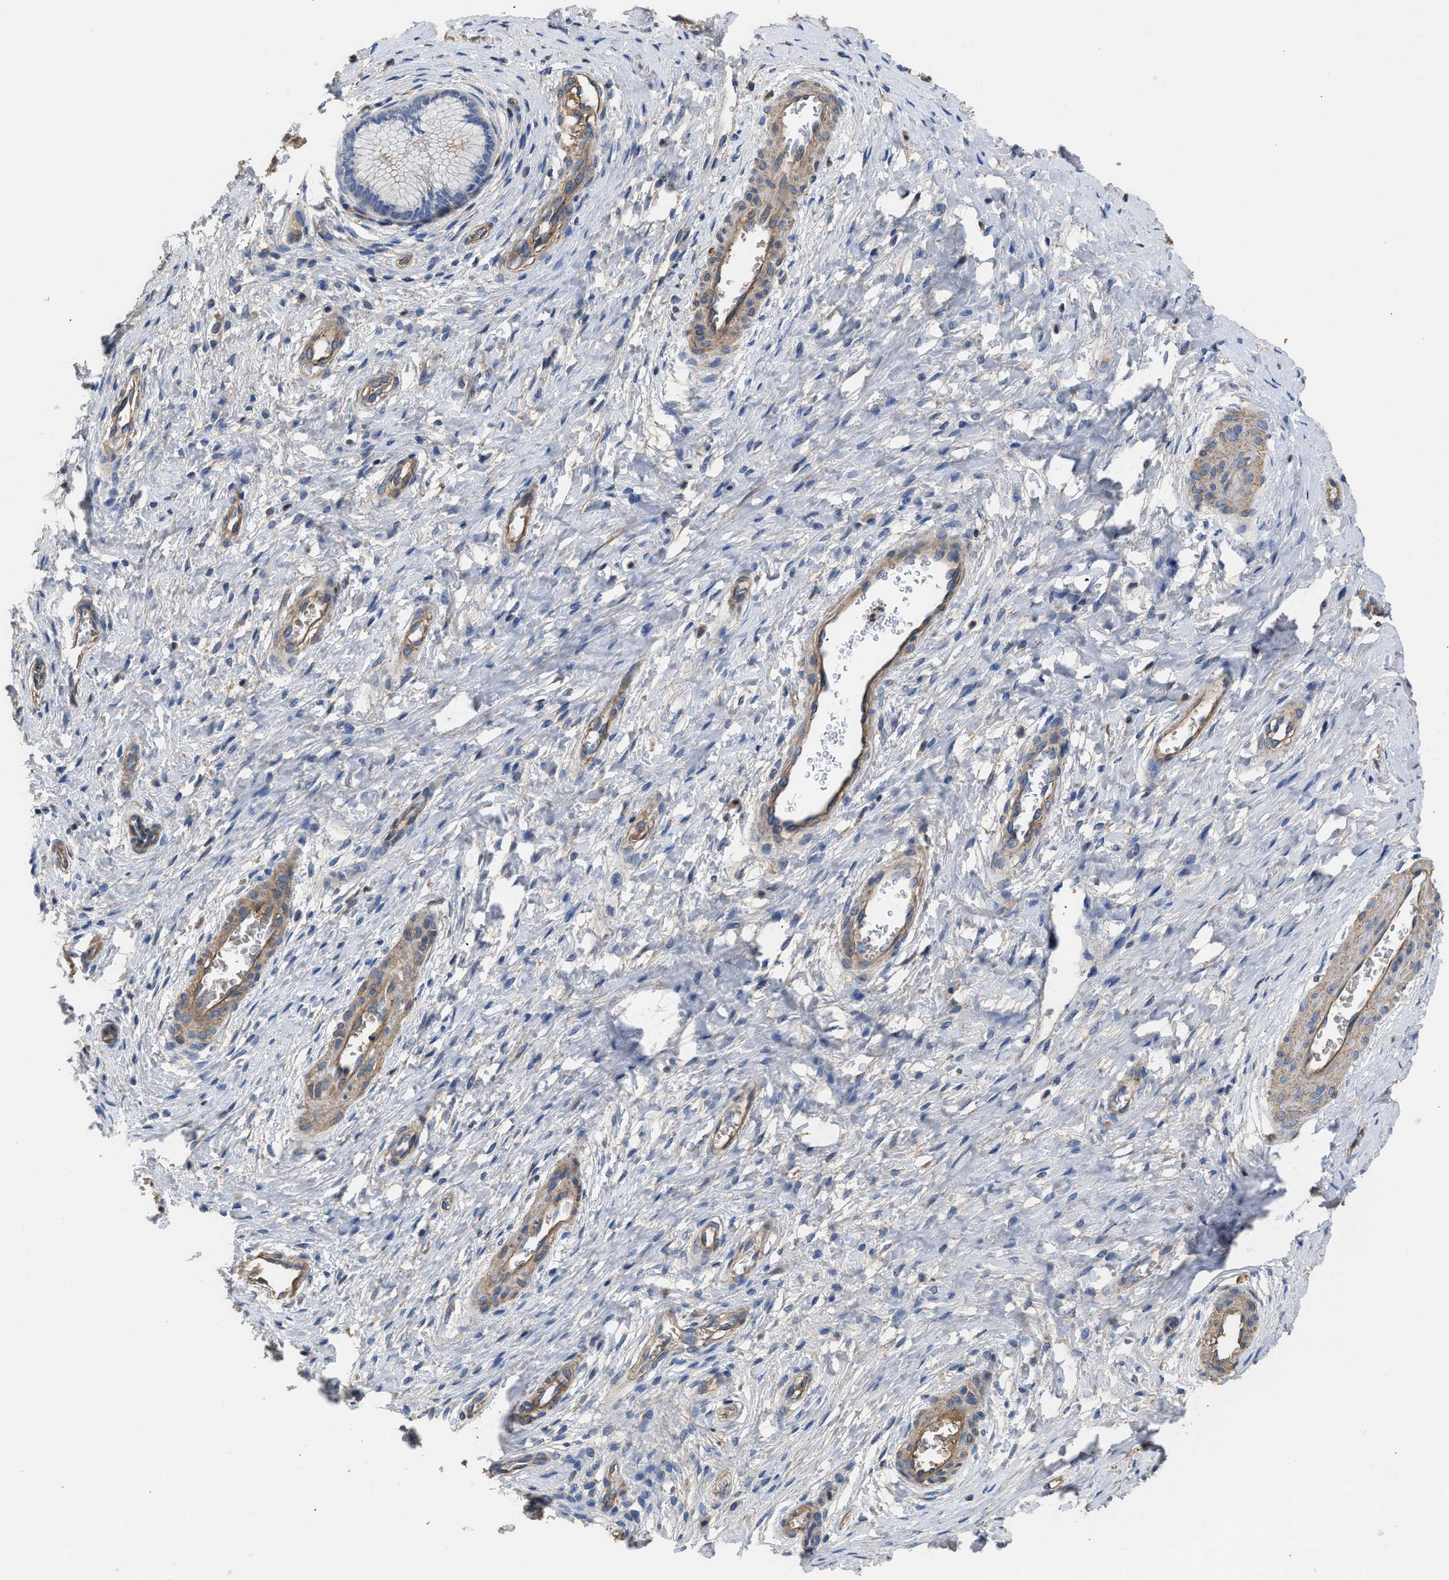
{"staining": {"intensity": "negative", "quantity": "none", "location": "none"}, "tissue": "cervix", "cell_type": "Glandular cells", "image_type": "normal", "snomed": [{"axis": "morphology", "description": "Normal tissue, NOS"}, {"axis": "topography", "description": "Cervix"}], "caption": "High magnification brightfield microscopy of normal cervix stained with DAB (3,3'-diaminobenzidine) (brown) and counterstained with hematoxylin (blue): glandular cells show no significant positivity. (DAB immunohistochemistry with hematoxylin counter stain).", "gene": "USP4", "patient": {"sex": "female", "age": 55}}